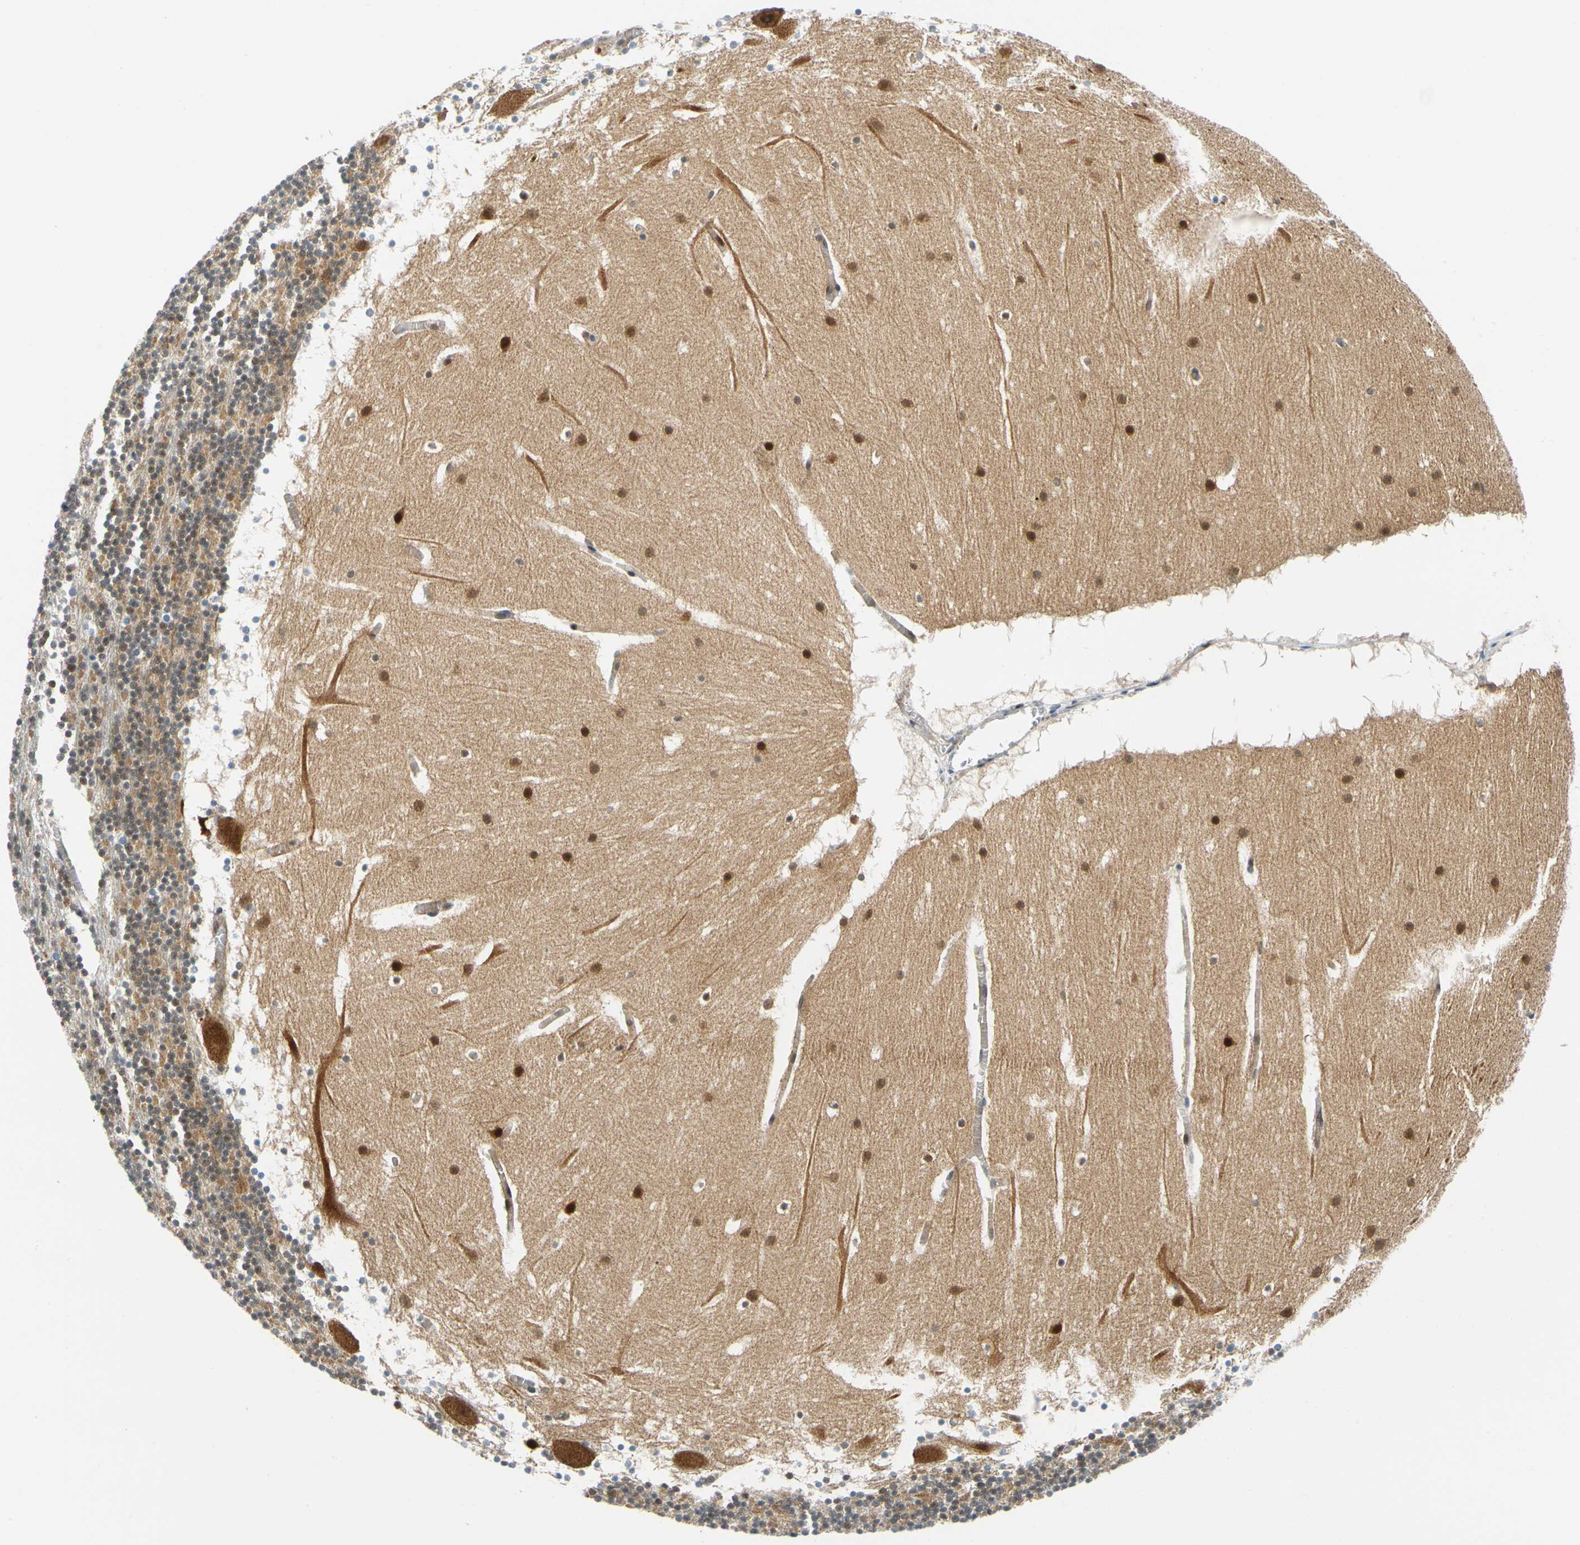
{"staining": {"intensity": "moderate", "quantity": "25%-75%", "location": "cytoplasmic/membranous,nuclear"}, "tissue": "cerebellum", "cell_type": "Cells in granular layer", "image_type": "normal", "snomed": [{"axis": "morphology", "description": "Normal tissue, NOS"}, {"axis": "topography", "description": "Cerebellum"}], "caption": "Immunohistochemical staining of unremarkable cerebellum exhibits 25%-75% levels of moderate cytoplasmic/membranous,nuclear protein staining in approximately 25%-75% of cells in granular layer.", "gene": "MAPK9", "patient": {"sex": "male", "age": 45}}